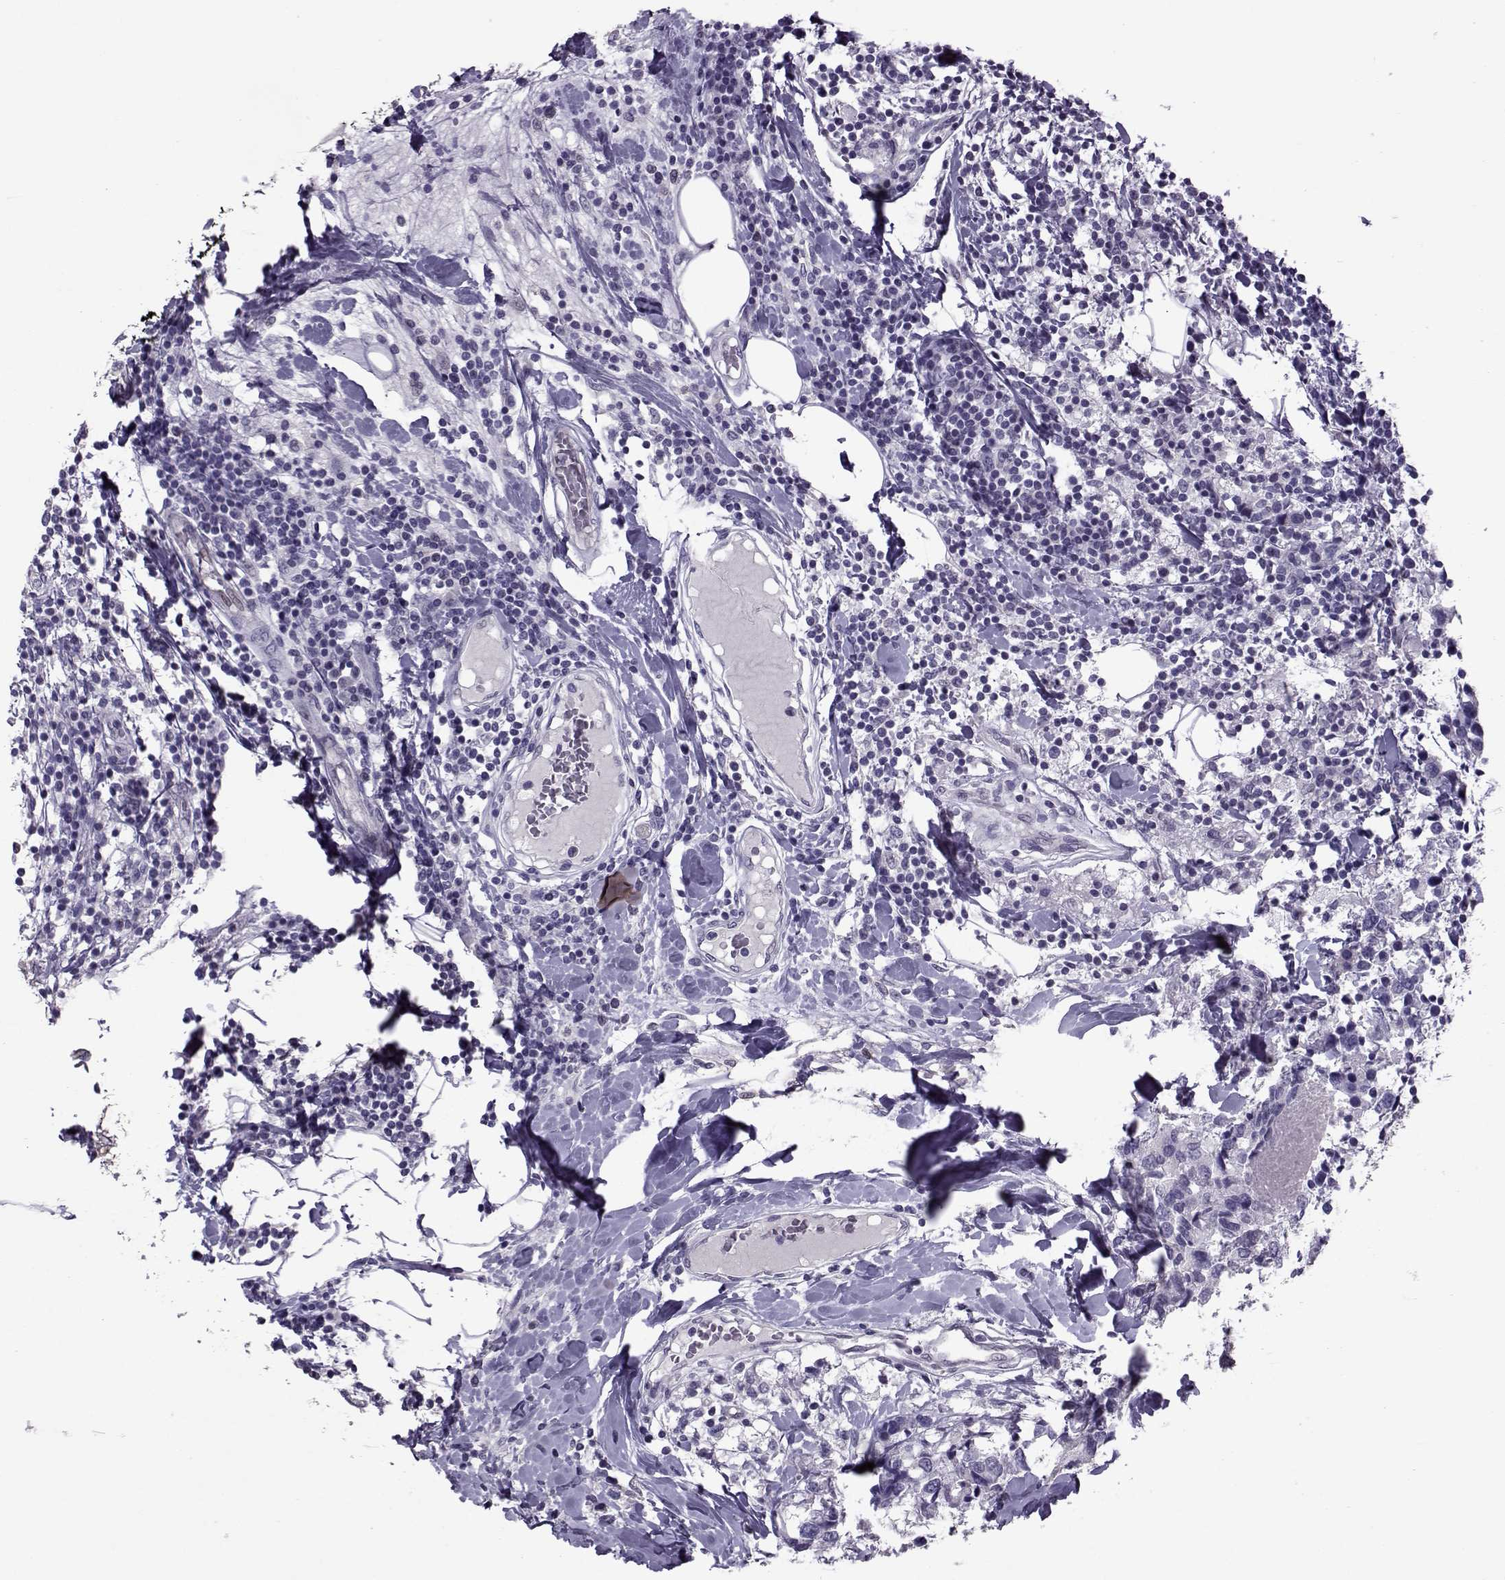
{"staining": {"intensity": "negative", "quantity": "none", "location": "none"}, "tissue": "breast cancer", "cell_type": "Tumor cells", "image_type": "cancer", "snomed": [{"axis": "morphology", "description": "Lobular carcinoma"}, {"axis": "topography", "description": "Breast"}], "caption": "Immunohistochemical staining of human breast cancer (lobular carcinoma) displays no significant staining in tumor cells.", "gene": "ASRGL1", "patient": {"sex": "female", "age": 59}}